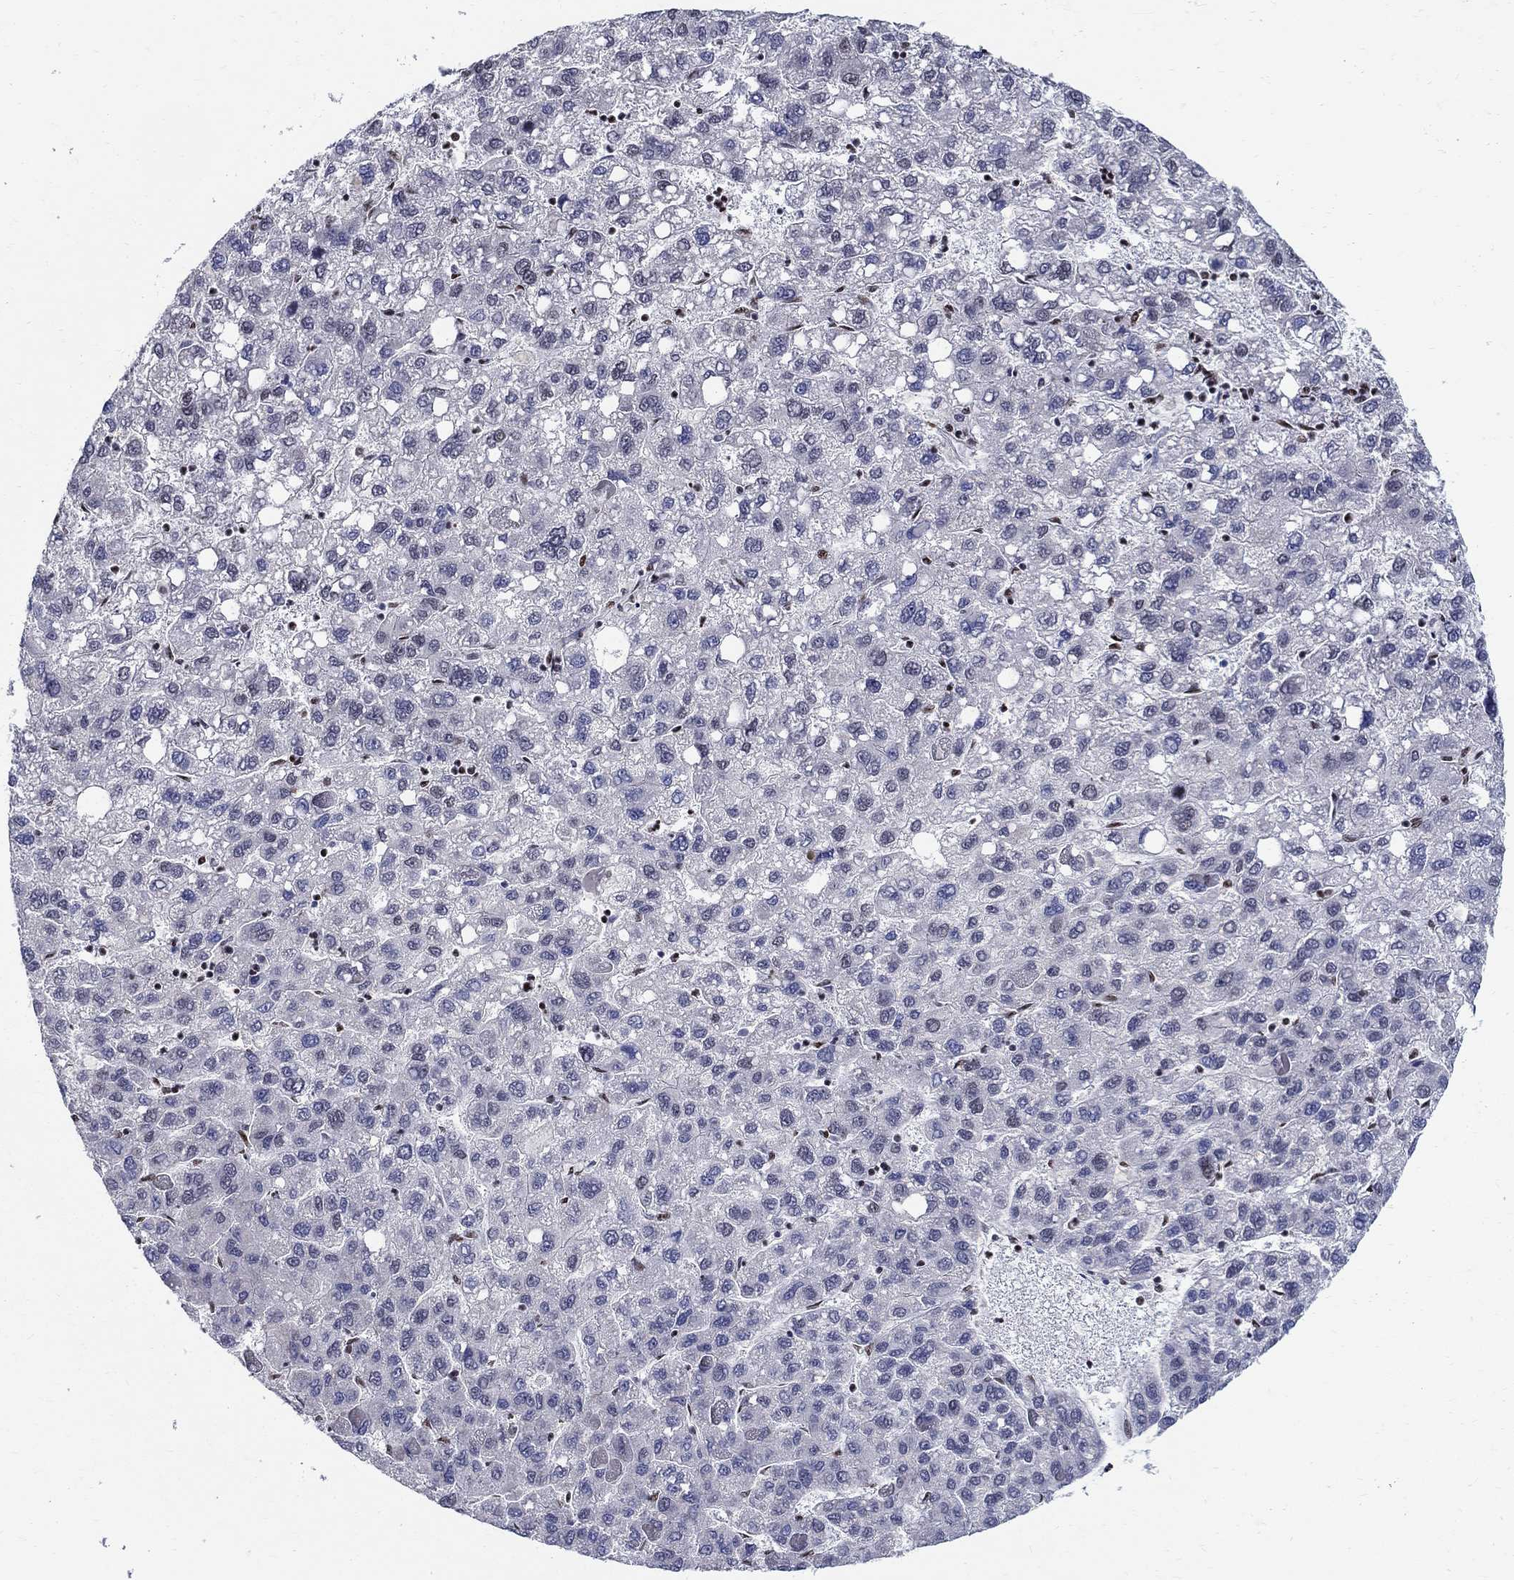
{"staining": {"intensity": "moderate", "quantity": "<25%", "location": "nuclear"}, "tissue": "liver cancer", "cell_type": "Tumor cells", "image_type": "cancer", "snomed": [{"axis": "morphology", "description": "Carcinoma, Hepatocellular, NOS"}, {"axis": "topography", "description": "Liver"}], "caption": "IHC (DAB (3,3'-diaminobenzidine)) staining of liver hepatocellular carcinoma reveals moderate nuclear protein staining in approximately <25% of tumor cells.", "gene": "FBXO16", "patient": {"sex": "female", "age": 82}}